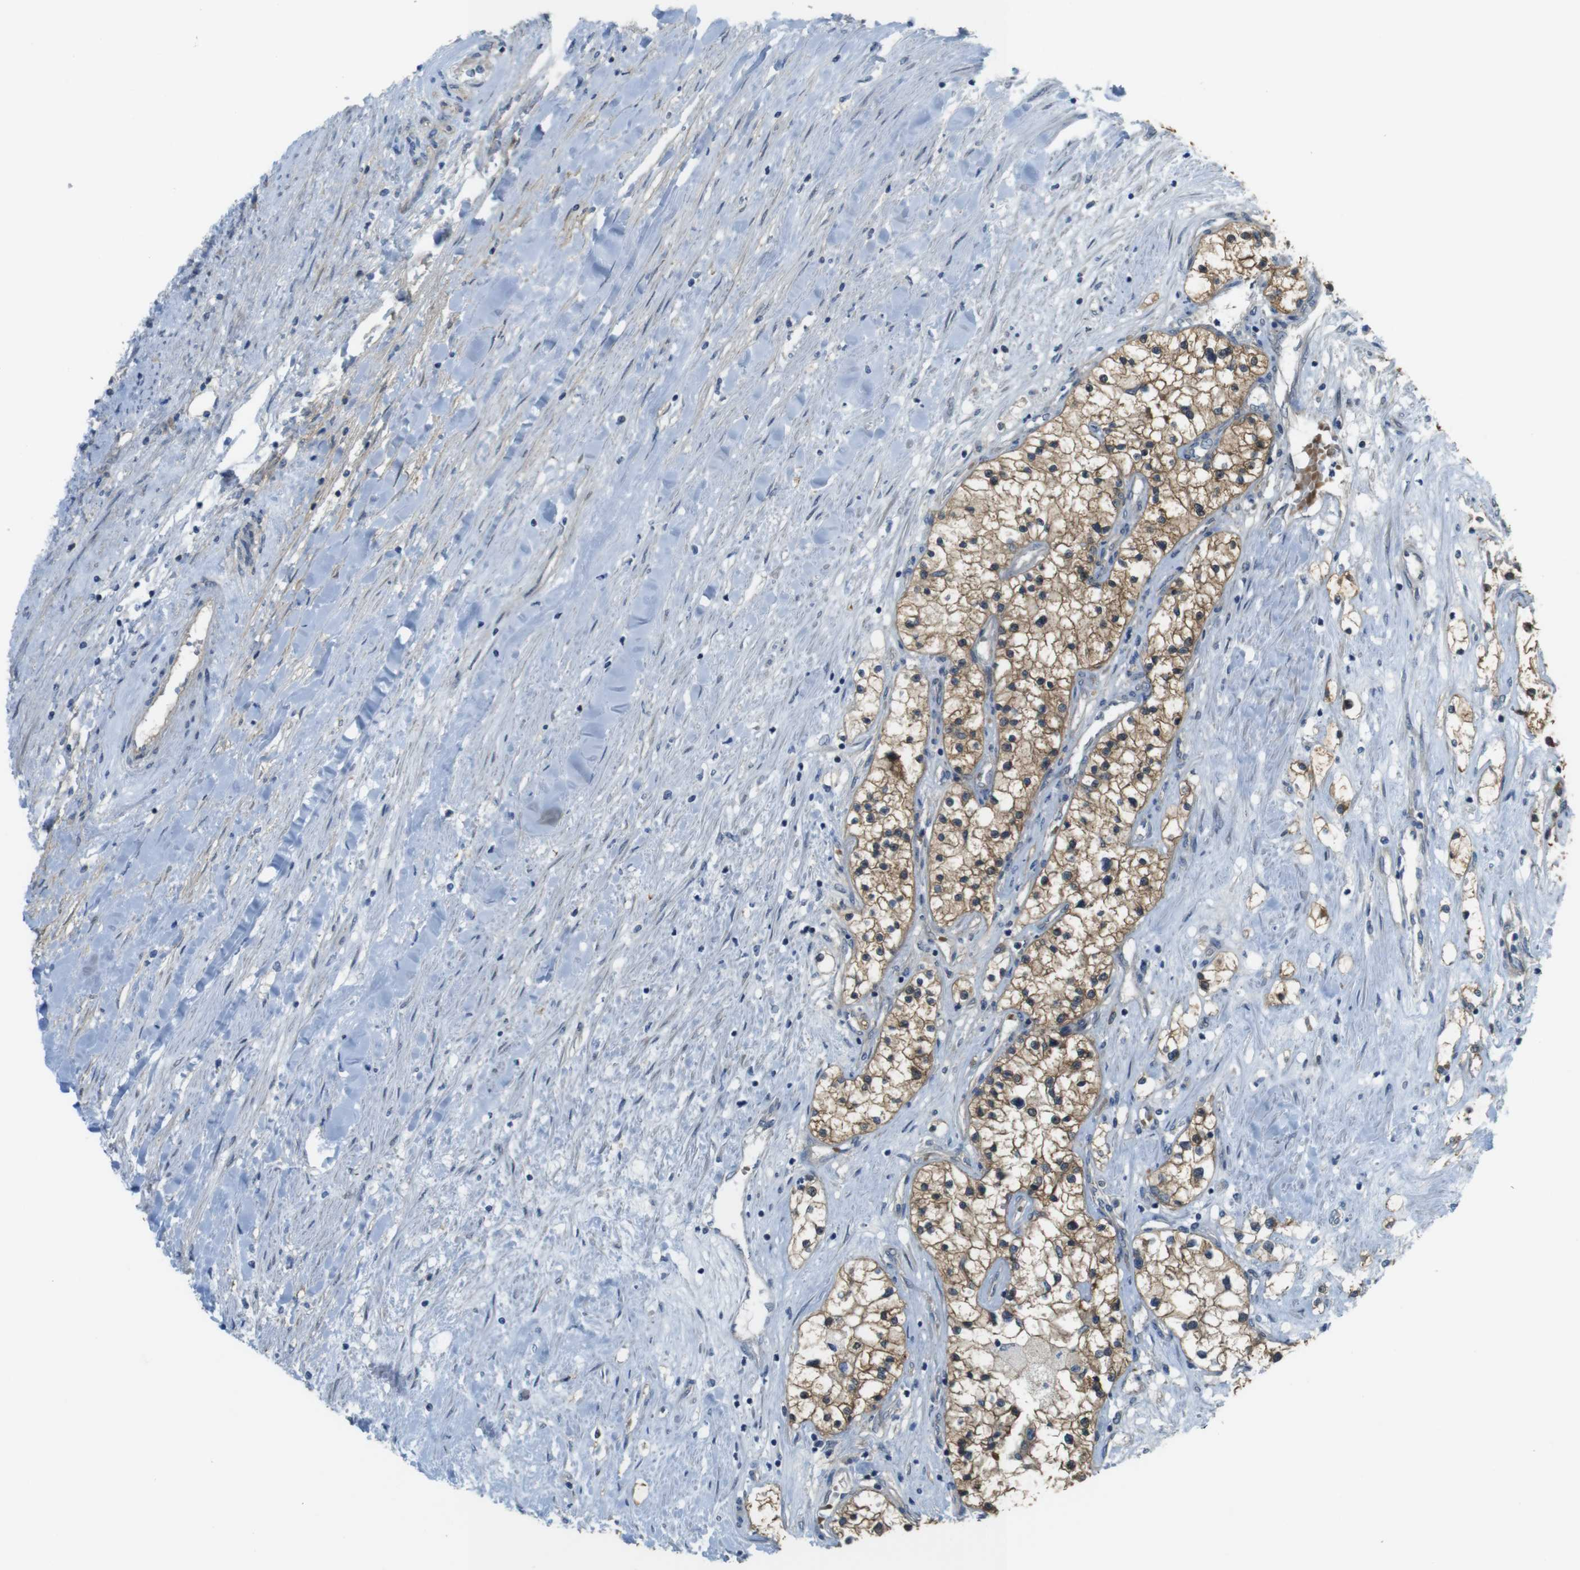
{"staining": {"intensity": "moderate", "quantity": ">75%", "location": "cytoplasmic/membranous"}, "tissue": "renal cancer", "cell_type": "Tumor cells", "image_type": "cancer", "snomed": [{"axis": "morphology", "description": "Adenocarcinoma, NOS"}, {"axis": "topography", "description": "Kidney"}], "caption": "Renal adenocarcinoma stained with a protein marker exhibits moderate staining in tumor cells.", "gene": "ABHD15", "patient": {"sex": "male", "age": 68}}